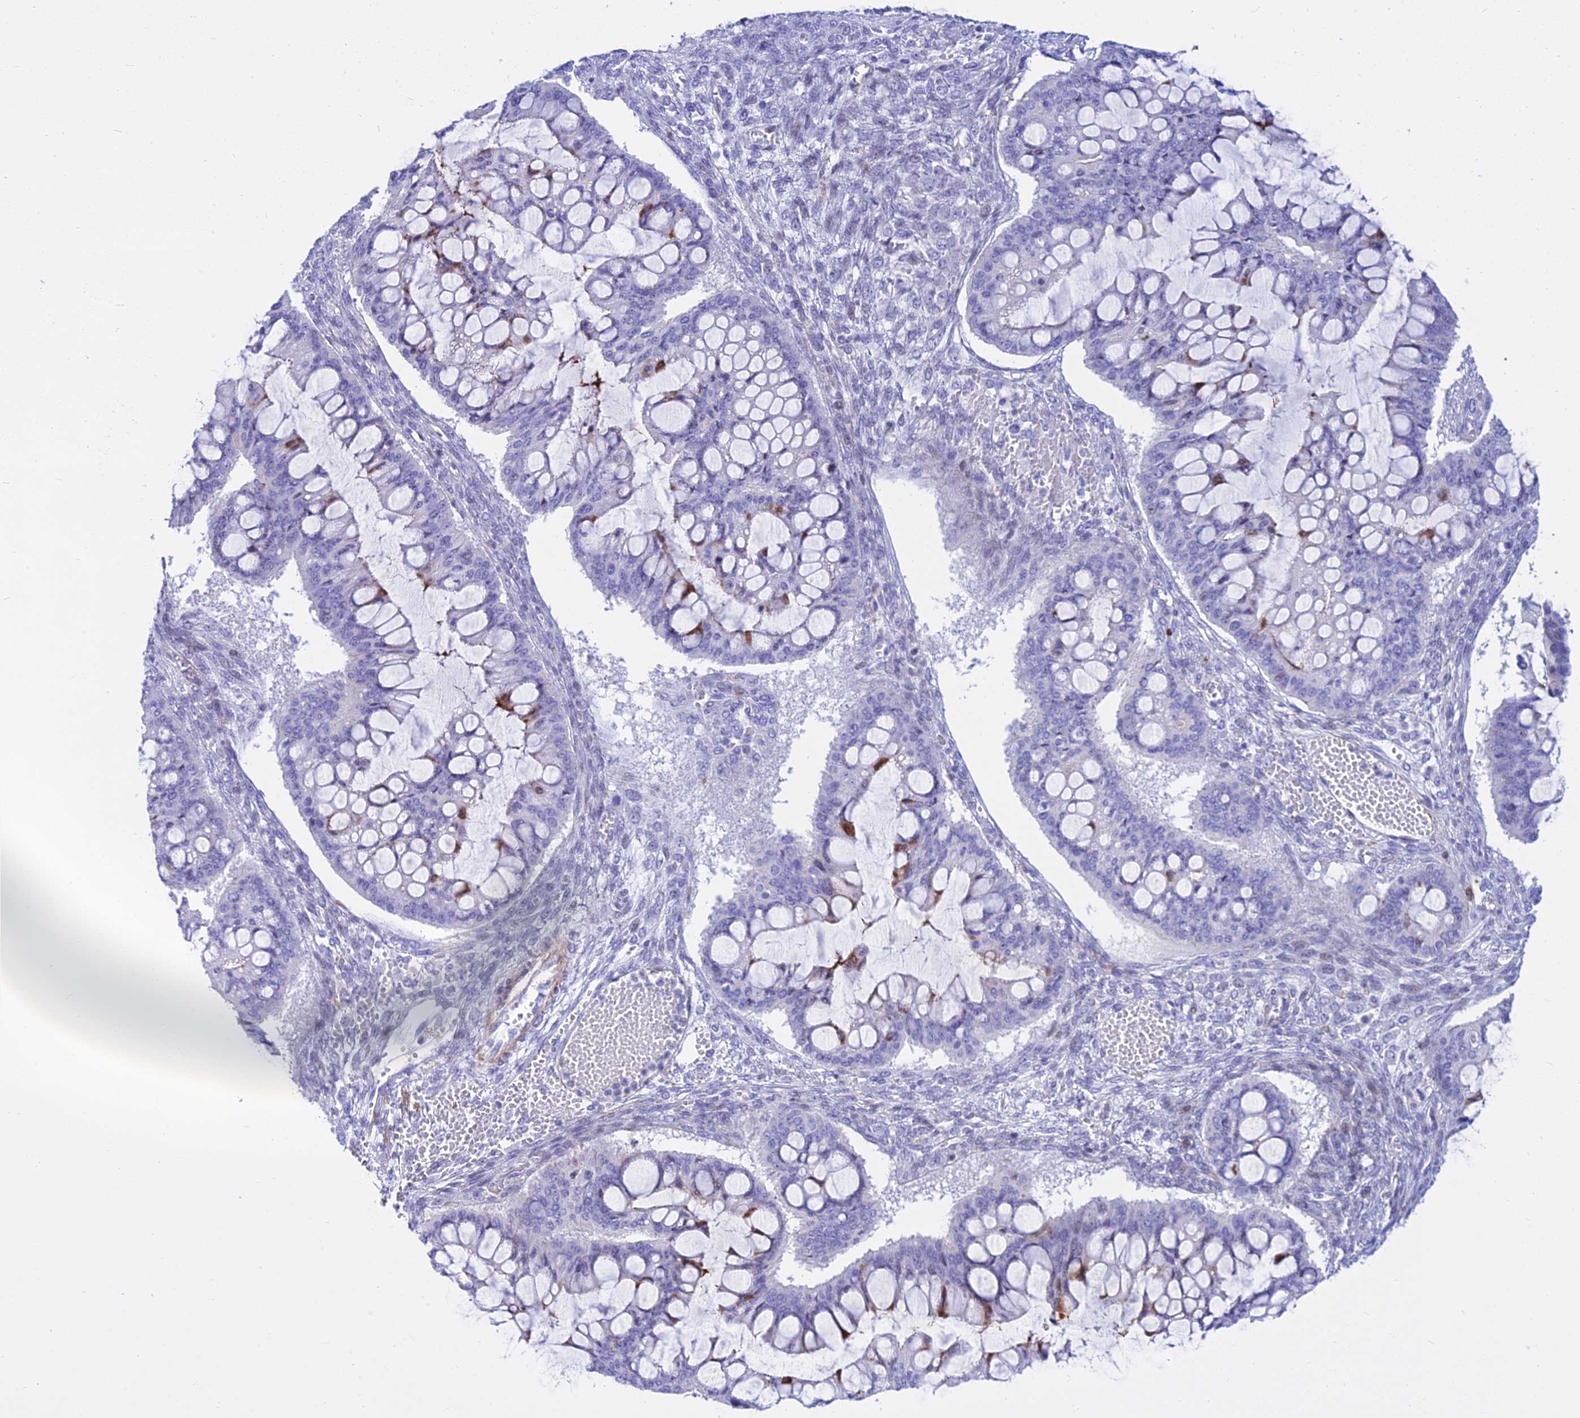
{"staining": {"intensity": "moderate", "quantity": "<25%", "location": "cytoplasmic/membranous"}, "tissue": "ovarian cancer", "cell_type": "Tumor cells", "image_type": "cancer", "snomed": [{"axis": "morphology", "description": "Cystadenocarcinoma, mucinous, NOS"}, {"axis": "topography", "description": "Ovary"}], "caption": "A low amount of moderate cytoplasmic/membranous staining is identified in approximately <25% of tumor cells in ovarian mucinous cystadenocarcinoma tissue.", "gene": "DLX1", "patient": {"sex": "female", "age": 73}}